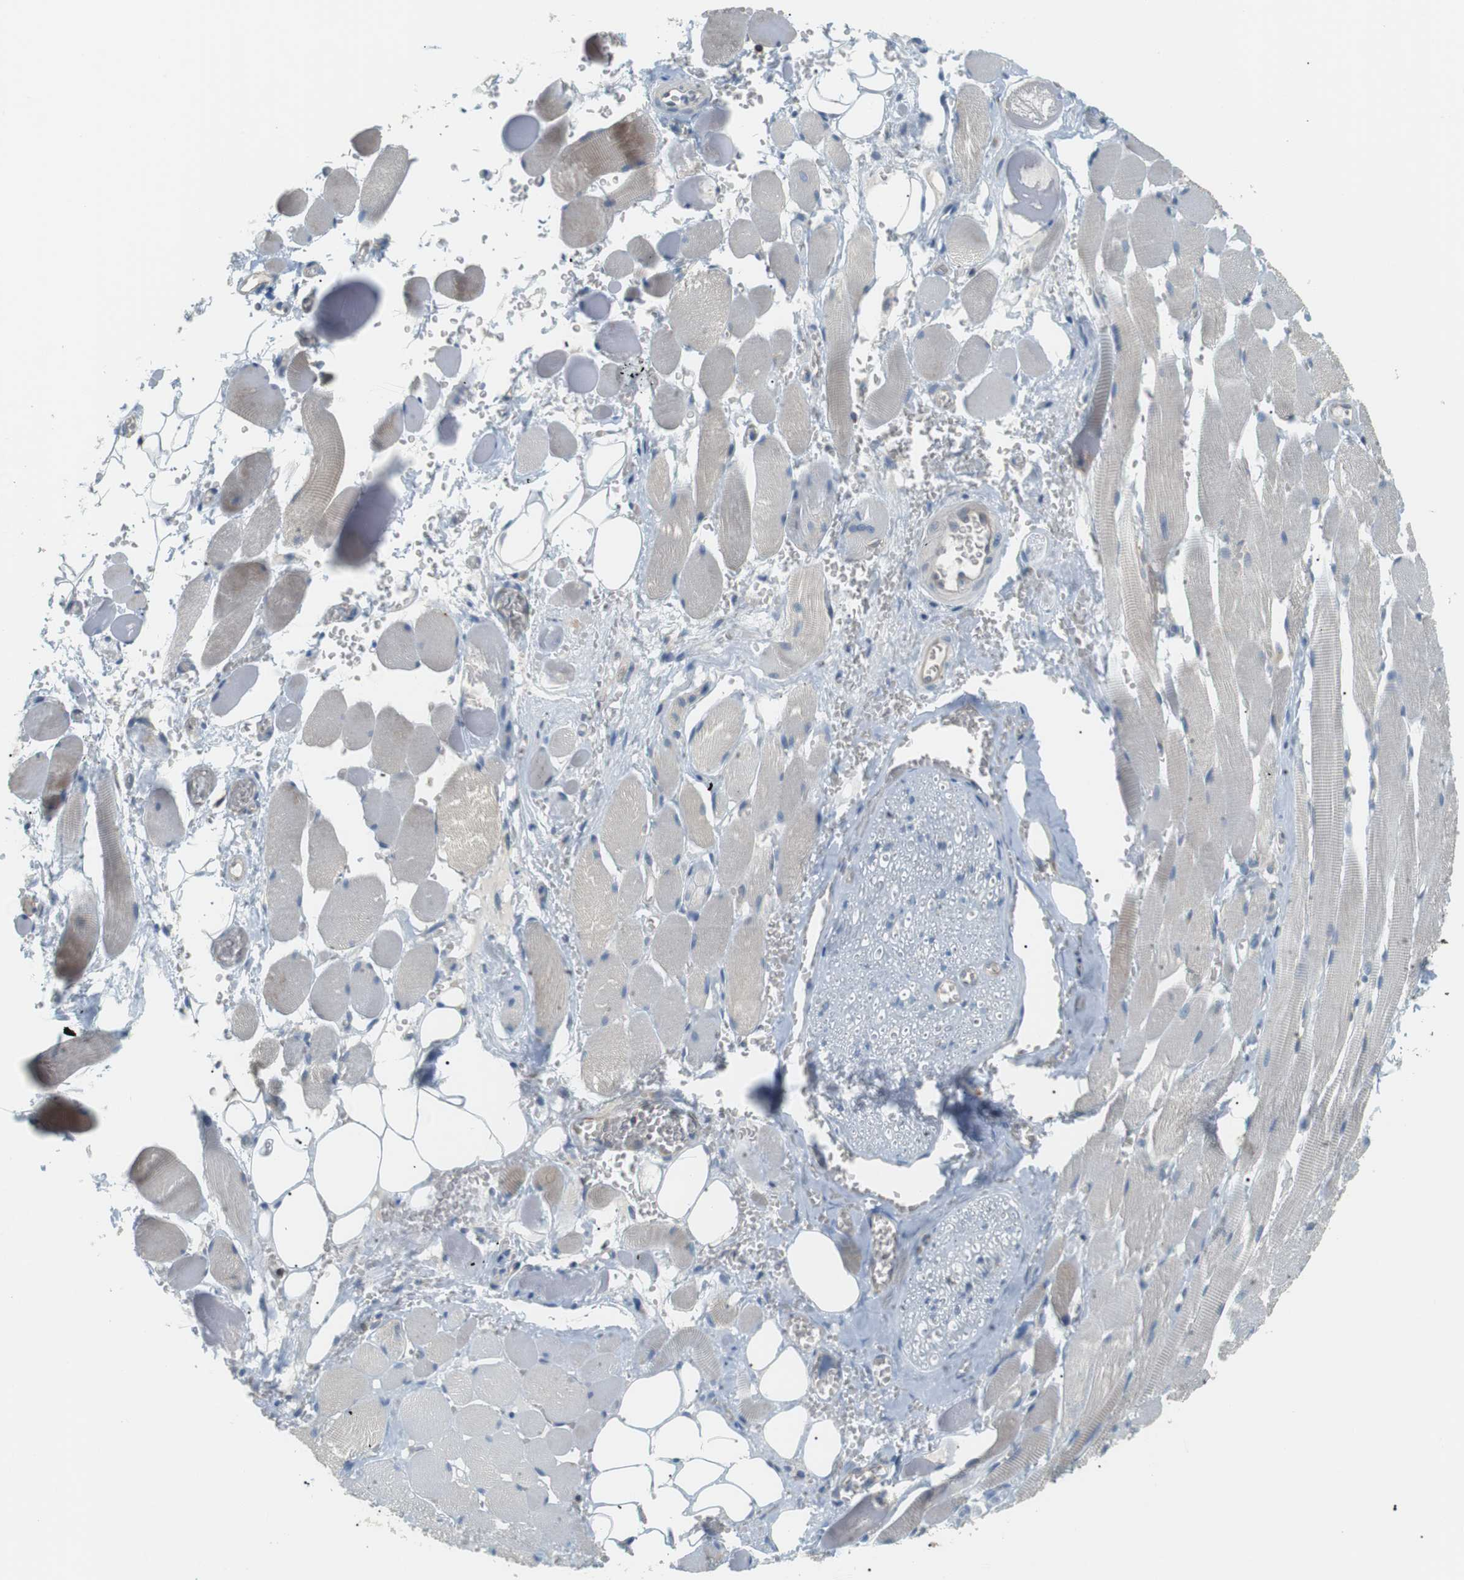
{"staining": {"intensity": "negative", "quantity": "none", "location": "none"}, "tissue": "adipose tissue", "cell_type": "Adipocytes", "image_type": "normal", "snomed": [{"axis": "morphology", "description": "Squamous cell carcinoma, NOS"}, {"axis": "topography", "description": "Oral tissue"}, {"axis": "topography", "description": "Head-Neck"}], "caption": "This is a photomicrograph of immunohistochemistry staining of benign adipose tissue, which shows no staining in adipocytes.", "gene": "TMEM200A", "patient": {"sex": "female", "age": 50}}